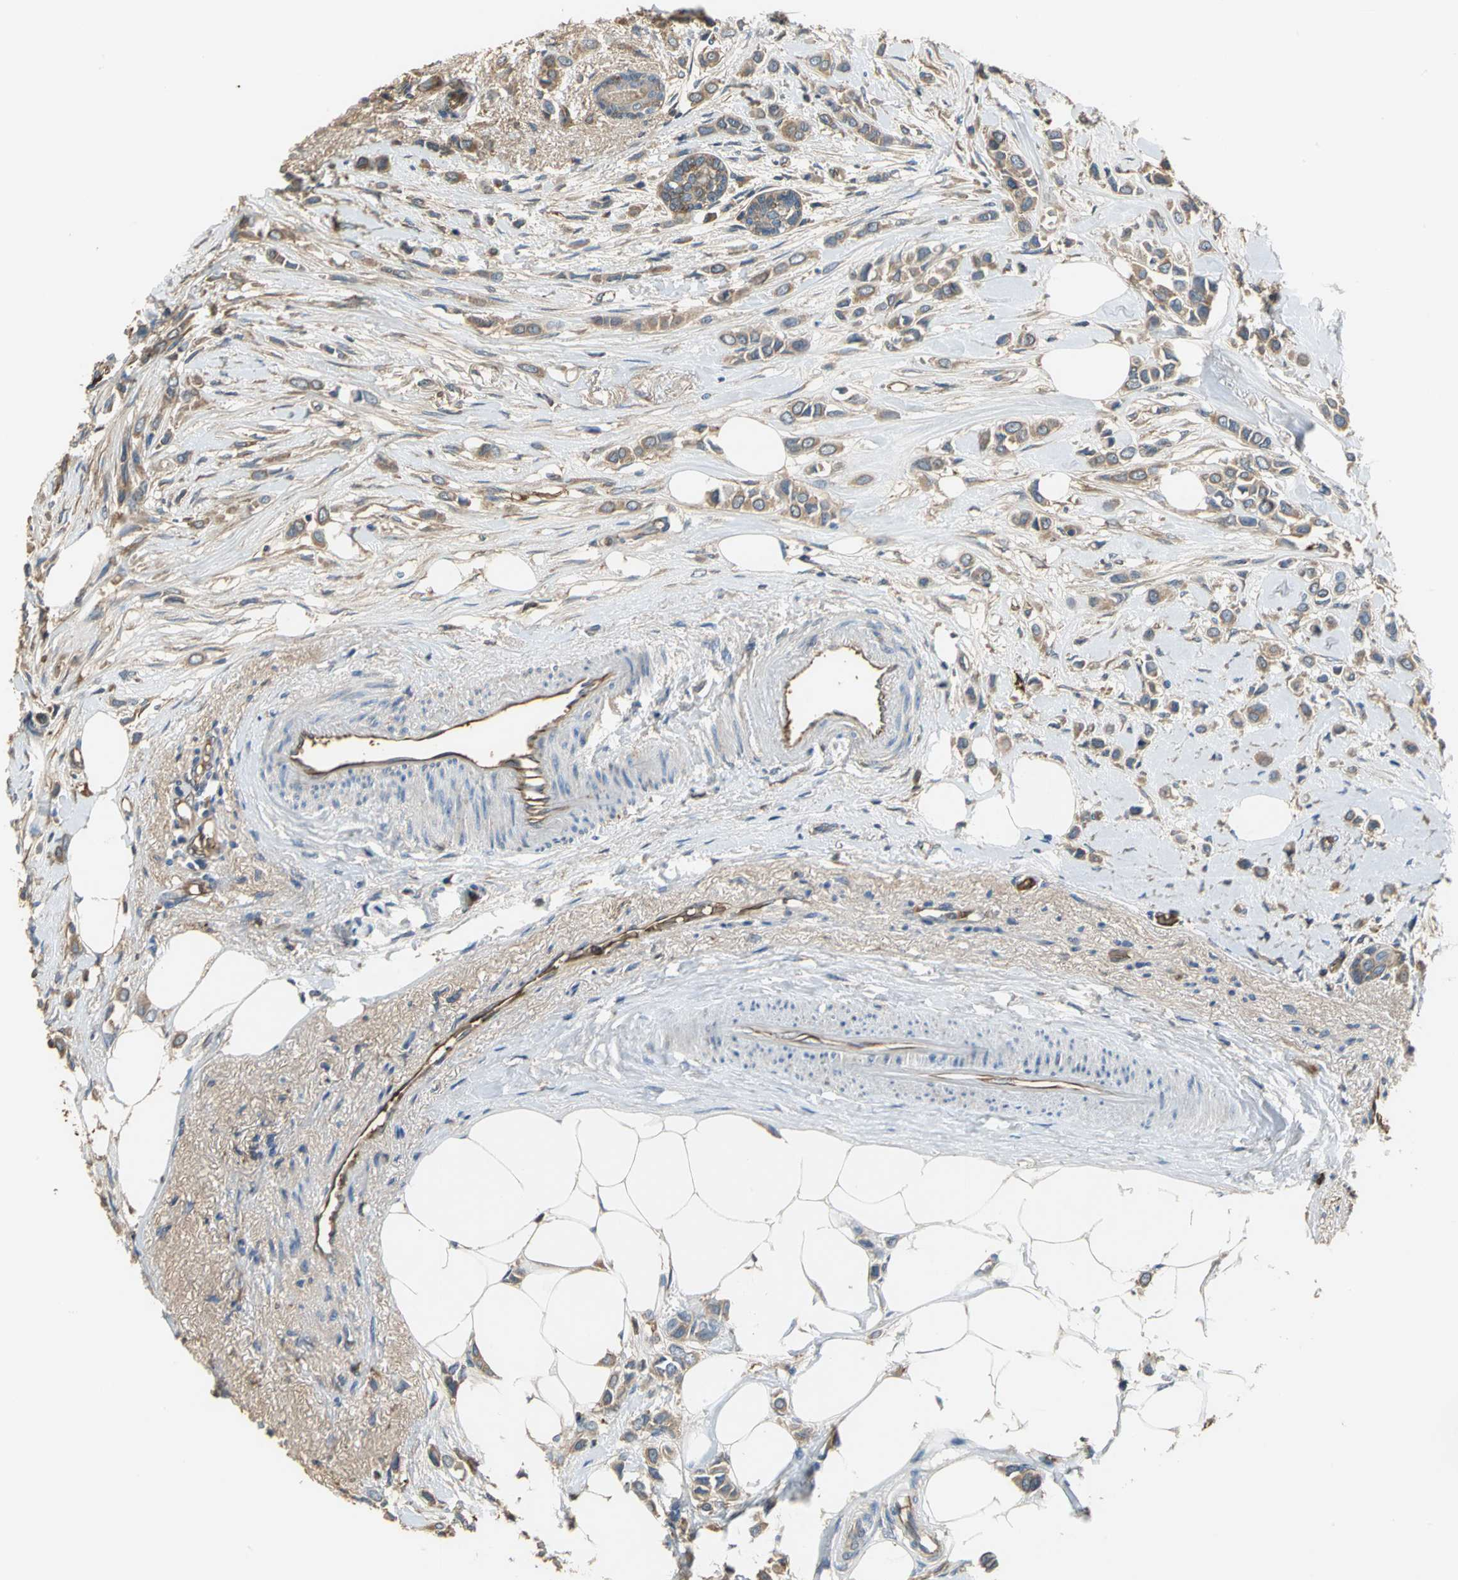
{"staining": {"intensity": "moderate", "quantity": ">75%", "location": "cytoplasmic/membranous"}, "tissue": "breast cancer", "cell_type": "Tumor cells", "image_type": "cancer", "snomed": [{"axis": "morphology", "description": "Lobular carcinoma"}, {"axis": "topography", "description": "Breast"}], "caption": "An image showing moderate cytoplasmic/membranous expression in about >75% of tumor cells in breast cancer (lobular carcinoma), as visualized by brown immunohistochemical staining.", "gene": "TREM1", "patient": {"sex": "female", "age": 51}}